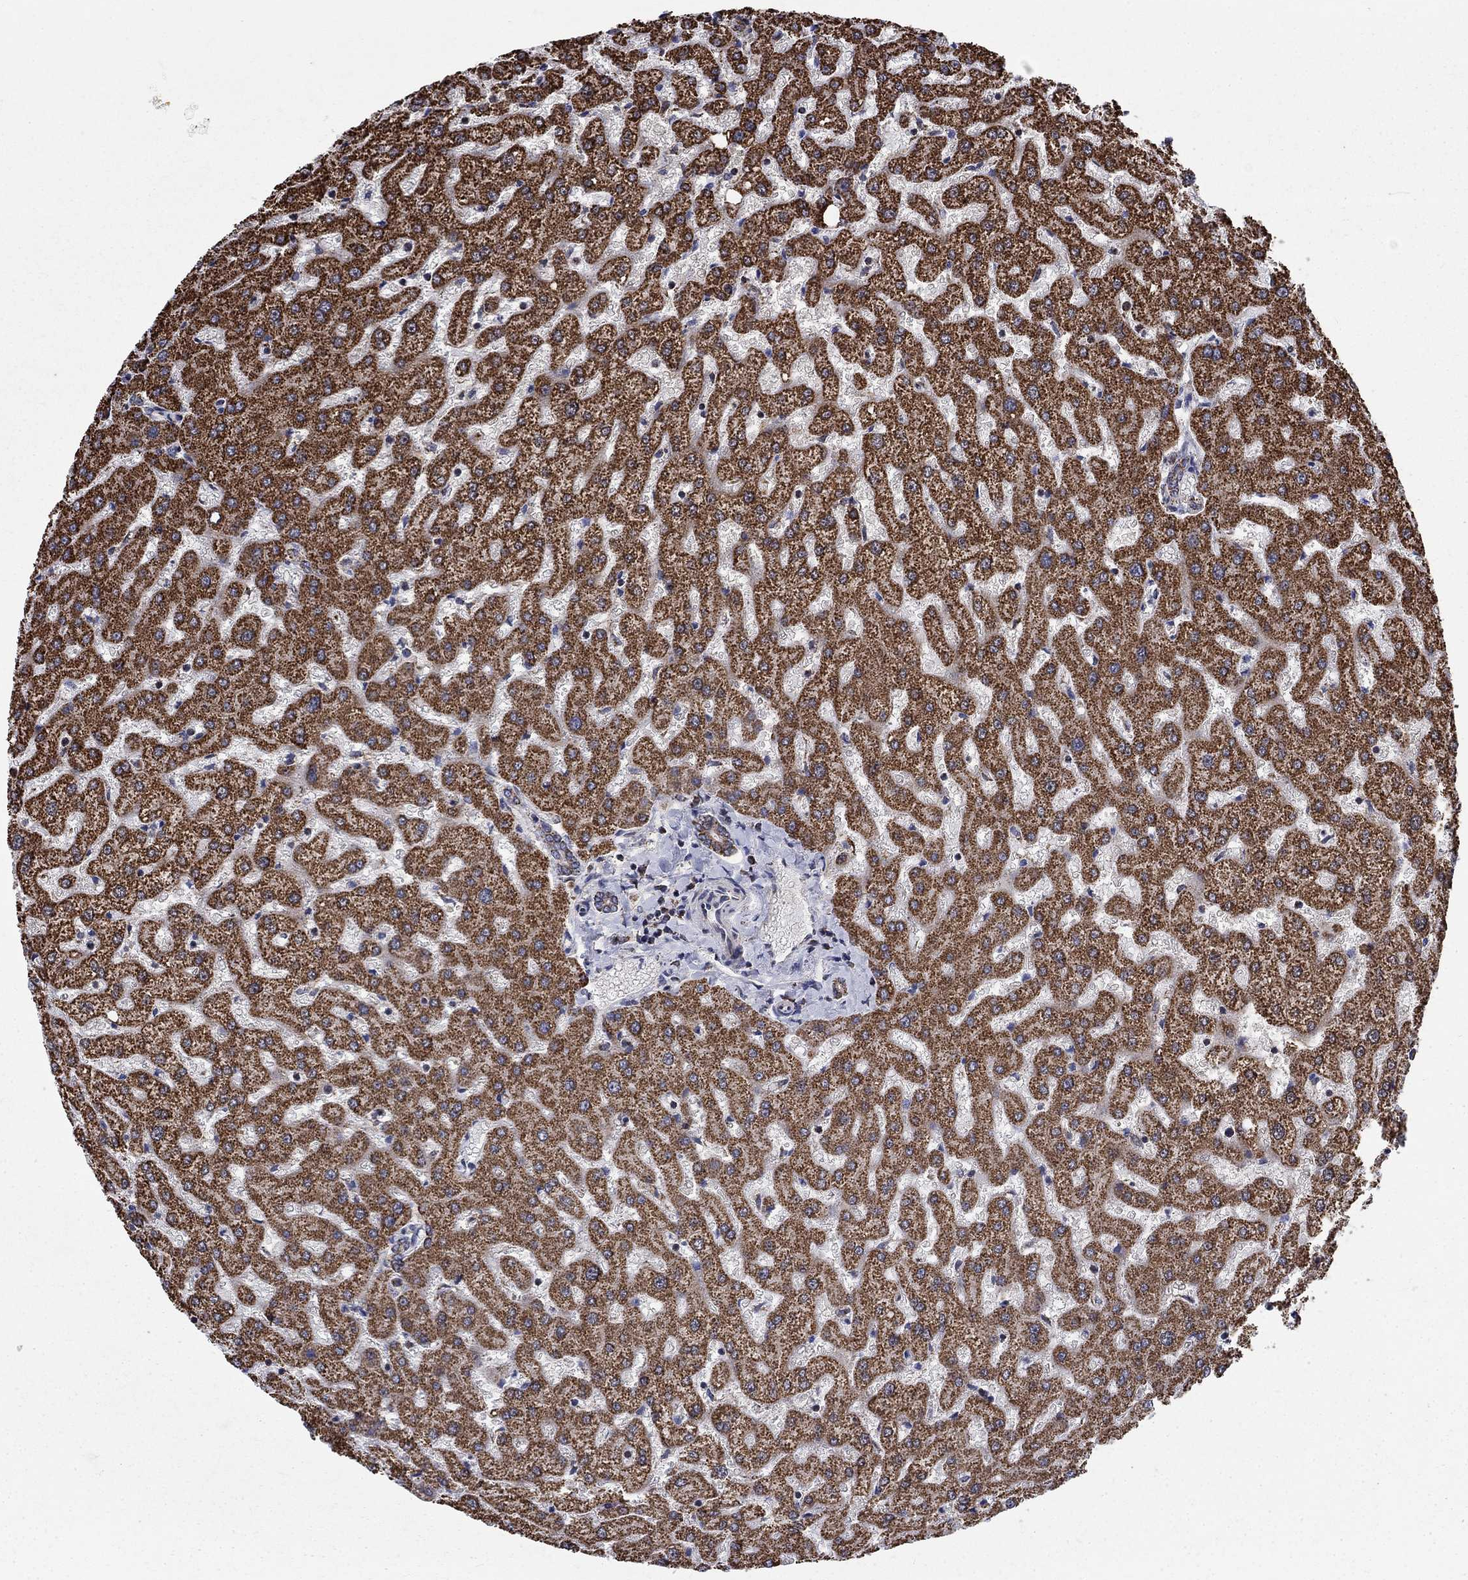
{"staining": {"intensity": "negative", "quantity": "none", "location": "none"}, "tissue": "liver", "cell_type": "Cholangiocytes", "image_type": "normal", "snomed": [{"axis": "morphology", "description": "Normal tissue, NOS"}, {"axis": "topography", "description": "Liver"}], "caption": "High power microscopy photomicrograph of an immunohistochemistry image of unremarkable liver, revealing no significant staining in cholangiocytes.", "gene": "MOAP1", "patient": {"sex": "female", "age": 50}}